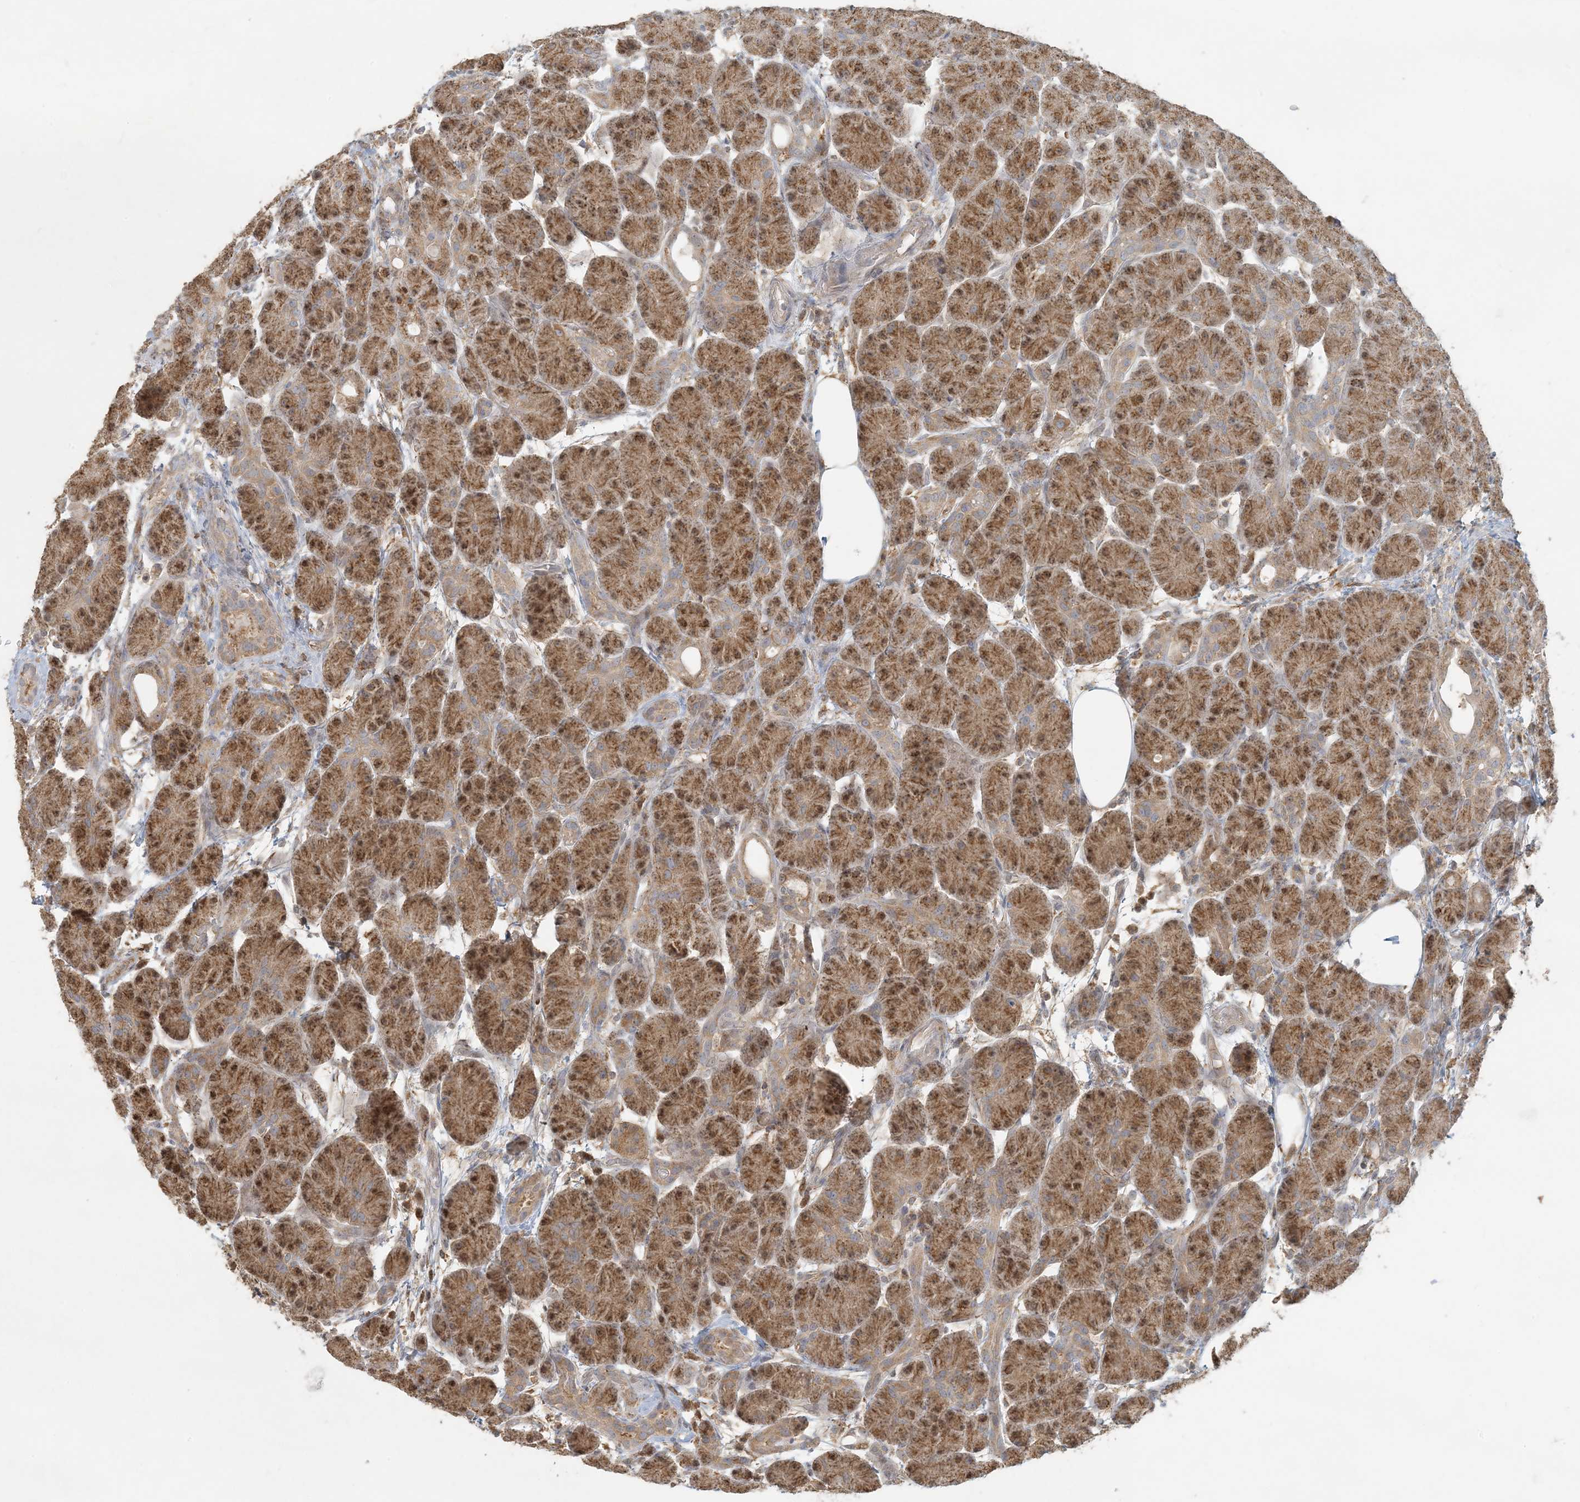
{"staining": {"intensity": "moderate", "quantity": ">75%", "location": "cytoplasmic/membranous,nuclear"}, "tissue": "pancreas", "cell_type": "Exocrine glandular cells", "image_type": "normal", "snomed": [{"axis": "morphology", "description": "Normal tissue, NOS"}, {"axis": "topography", "description": "Pancreas"}], "caption": "Protein analysis of unremarkable pancreas shows moderate cytoplasmic/membranous,nuclear staining in about >75% of exocrine glandular cells. (DAB (3,3'-diaminobenzidine) IHC, brown staining for protein, blue staining for nuclei).", "gene": "HACL1", "patient": {"sex": "male", "age": 63}}